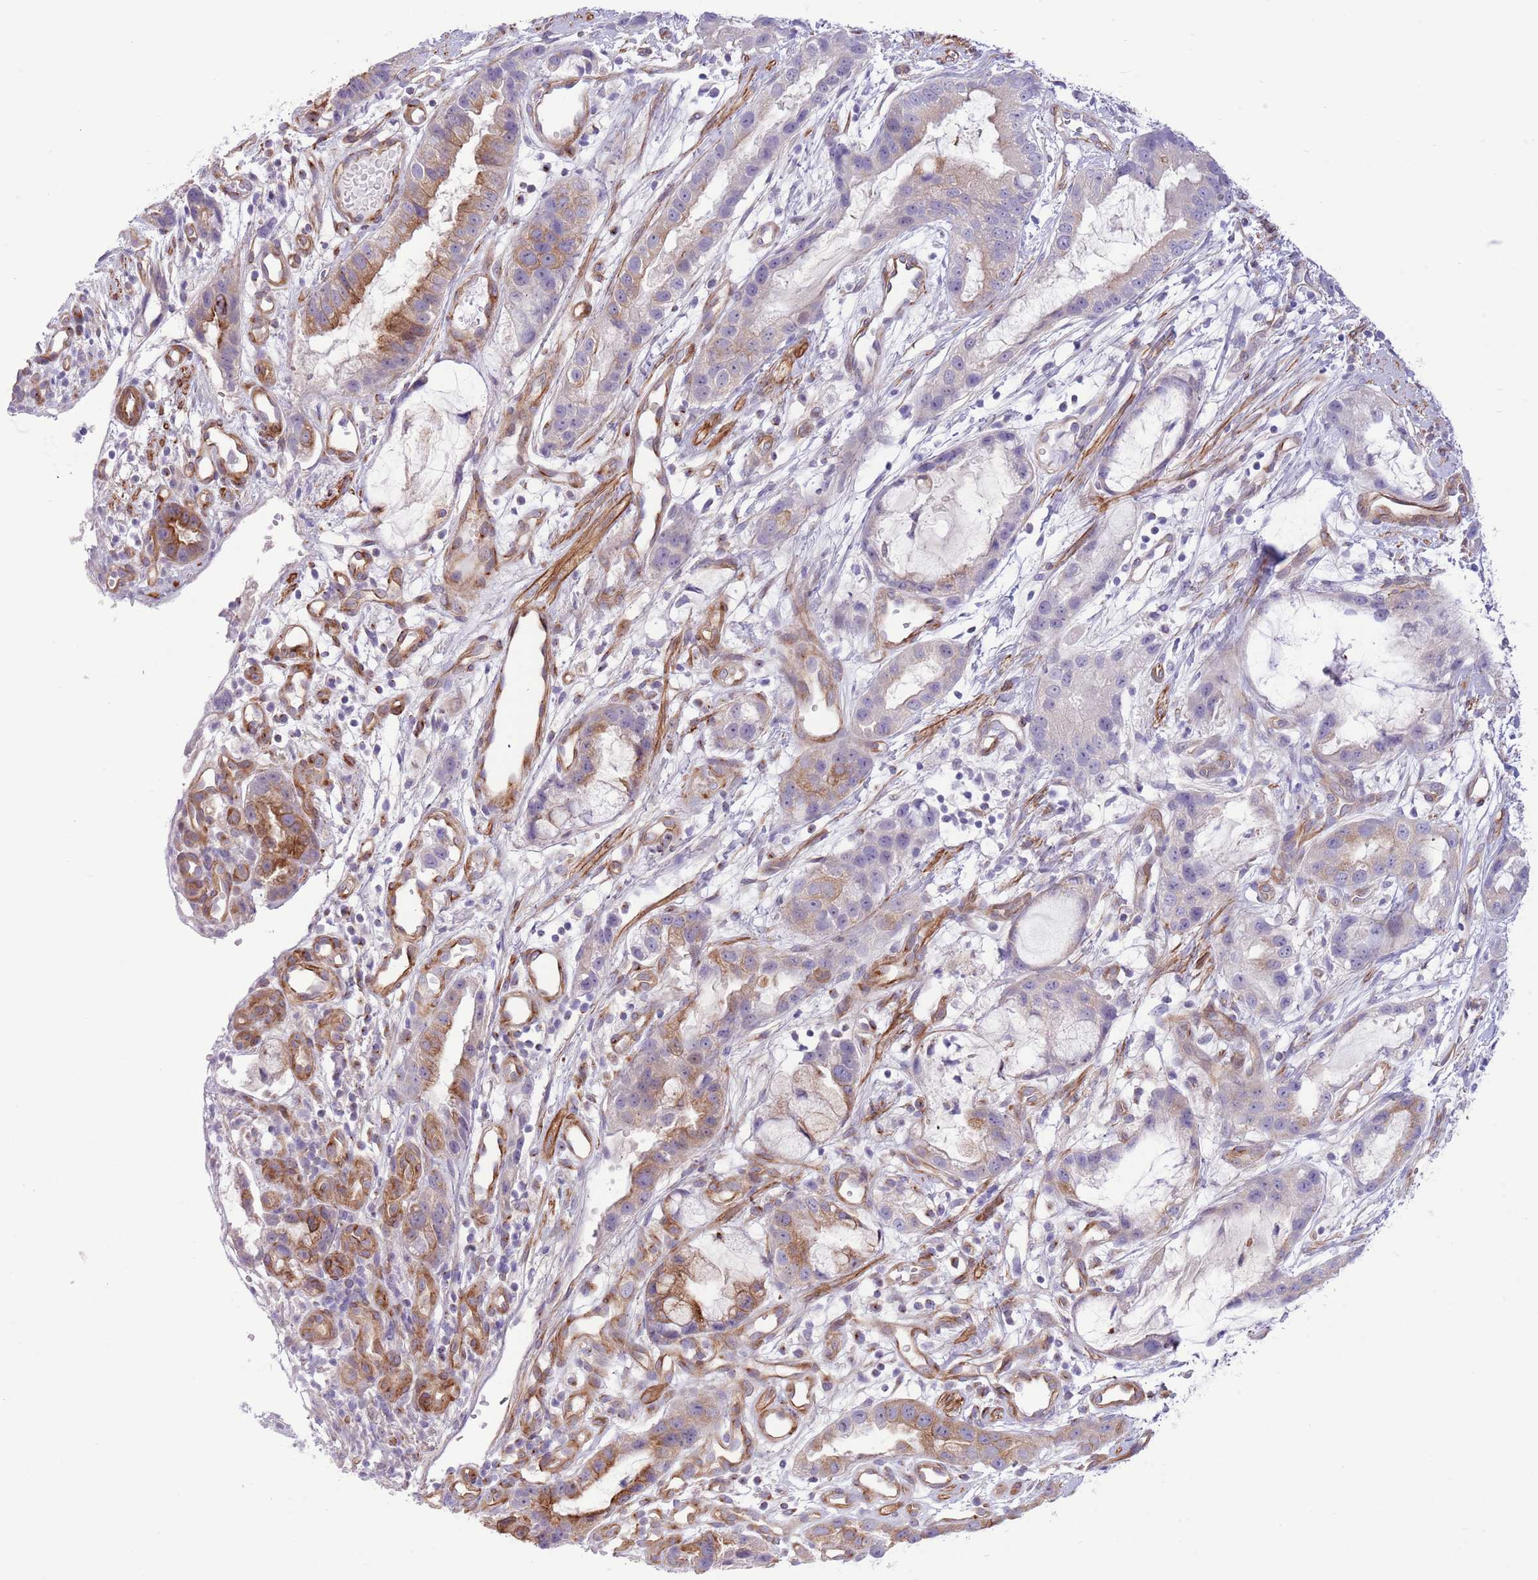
{"staining": {"intensity": "moderate", "quantity": "25%-75%", "location": "cytoplasmic/membranous"}, "tissue": "stomach cancer", "cell_type": "Tumor cells", "image_type": "cancer", "snomed": [{"axis": "morphology", "description": "Adenocarcinoma, NOS"}, {"axis": "topography", "description": "Stomach"}], "caption": "Immunohistochemistry staining of stomach cancer (adenocarcinoma), which demonstrates medium levels of moderate cytoplasmic/membranous staining in approximately 25%-75% of tumor cells indicating moderate cytoplasmic/membranous protein staining. The staining was performed using DAB (3,3'-diaminobenzidine) (brown) for protein detection and nuclei were counterstained in hematoxylin (blue).", "gene": "ZC4H2", "patient": {"sex": "male", "age": 55}}